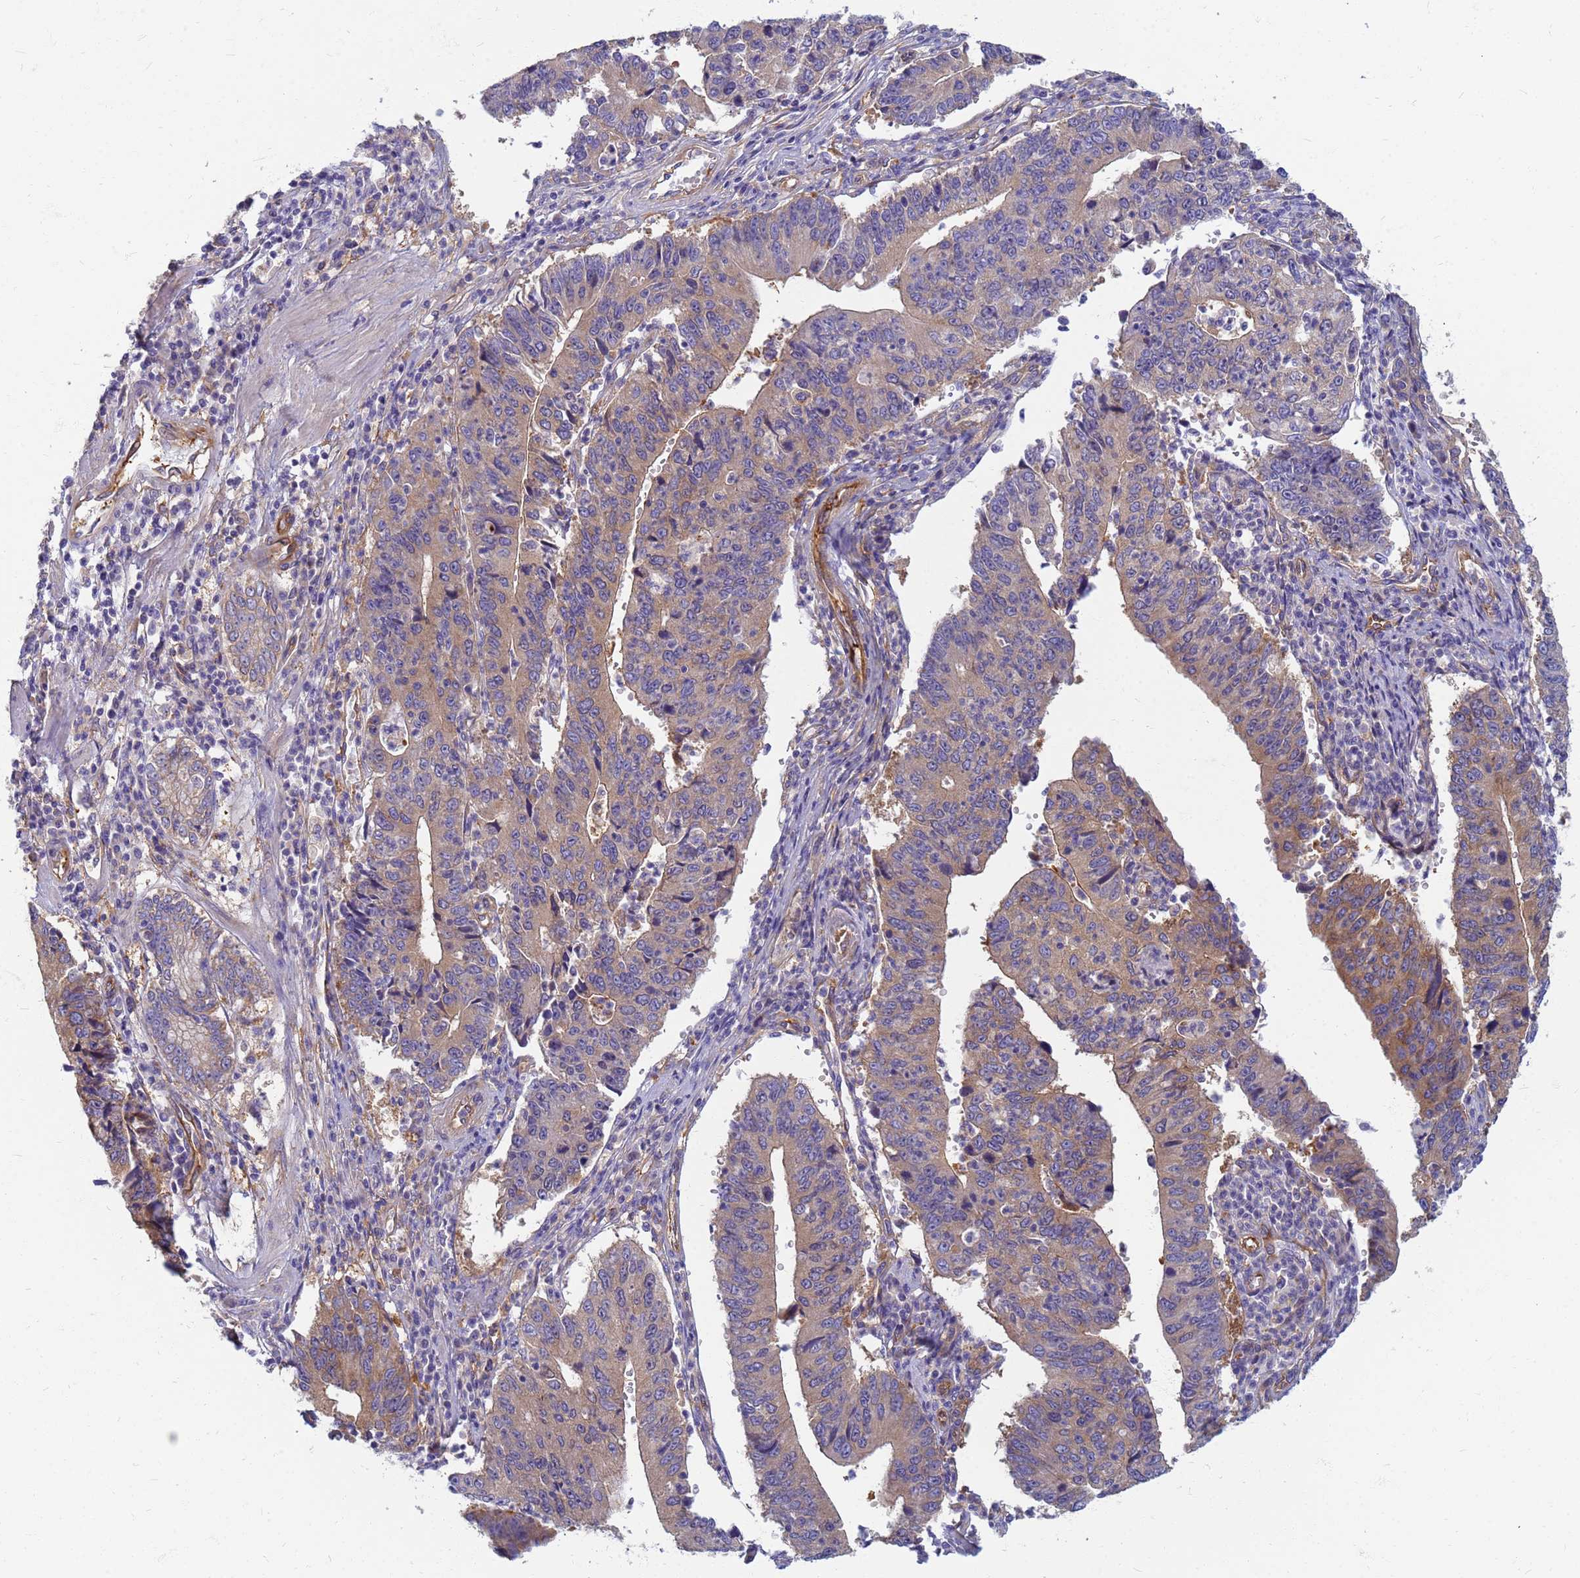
{"staining": {"intensity": "moderate", "quantity": ">75%", "location": "cytoplasmic/membranous"}, "tissue": "stomach cancer", "cell_type": "Tumor cells", "image_type": "cancer", "snomed": [{"axis": "morphology", "description": "Adenocarcinoma, NOS"}, {"axis": "topography", "description": "Stomach"}], "caption": "Immunohistochemical staining of stomach cancer (adenocarcinoma) shows medium levels of moderate cytoplasmic/membranous protein expression in about >75% of tumor cells. (DAB (3,3'-diaminobenzidine) IHC, brown staining for protein, blue staining for nuclei).", "gene": "EEA1", "patient": {"sex": "male", "age": 59}}